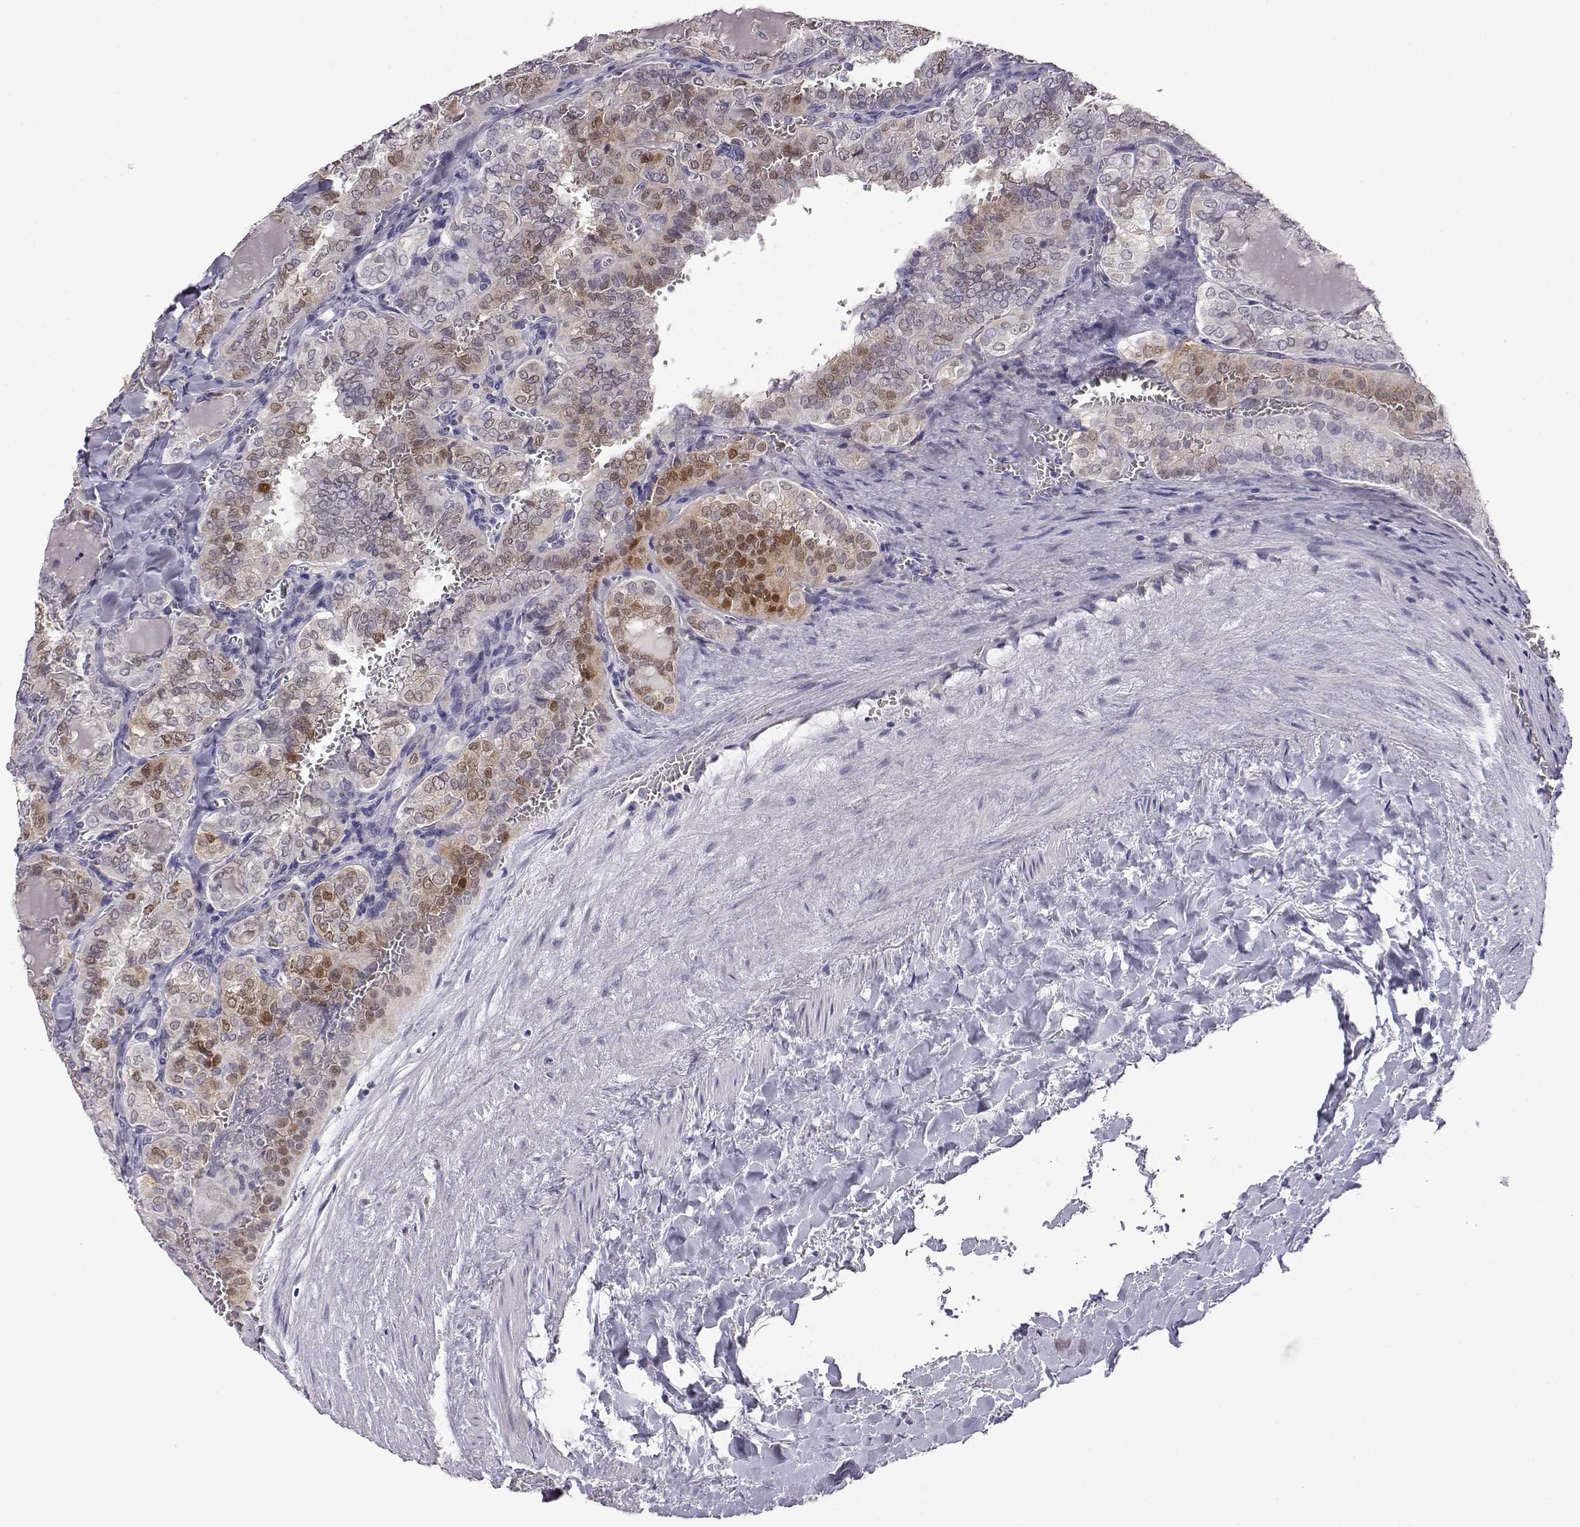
{"staining": {"intensity": "moderate", "quantity": "<25%", "location": "cytoplasmic/membranous,nuclear"}, "tissue": "thyroid cancer", "cell_type": "Tumor cells", "image_type": "cancer", "snomed": [{"axis": "morphology", "description": "Papillary adenocarcinoma, NOS"}, {"axis": "topography", "description": "Thyroid gland"}], "caption": "There is low levels of moderate cytoplasmic/membranous and nuclear expression in tumor cells of thyroid papillary adenocarcinoma, as demonstrated by immunohistochemical staining (brown color).", "gene": "AKR1B1", "patient": {"sex": "female", "age": 41}}